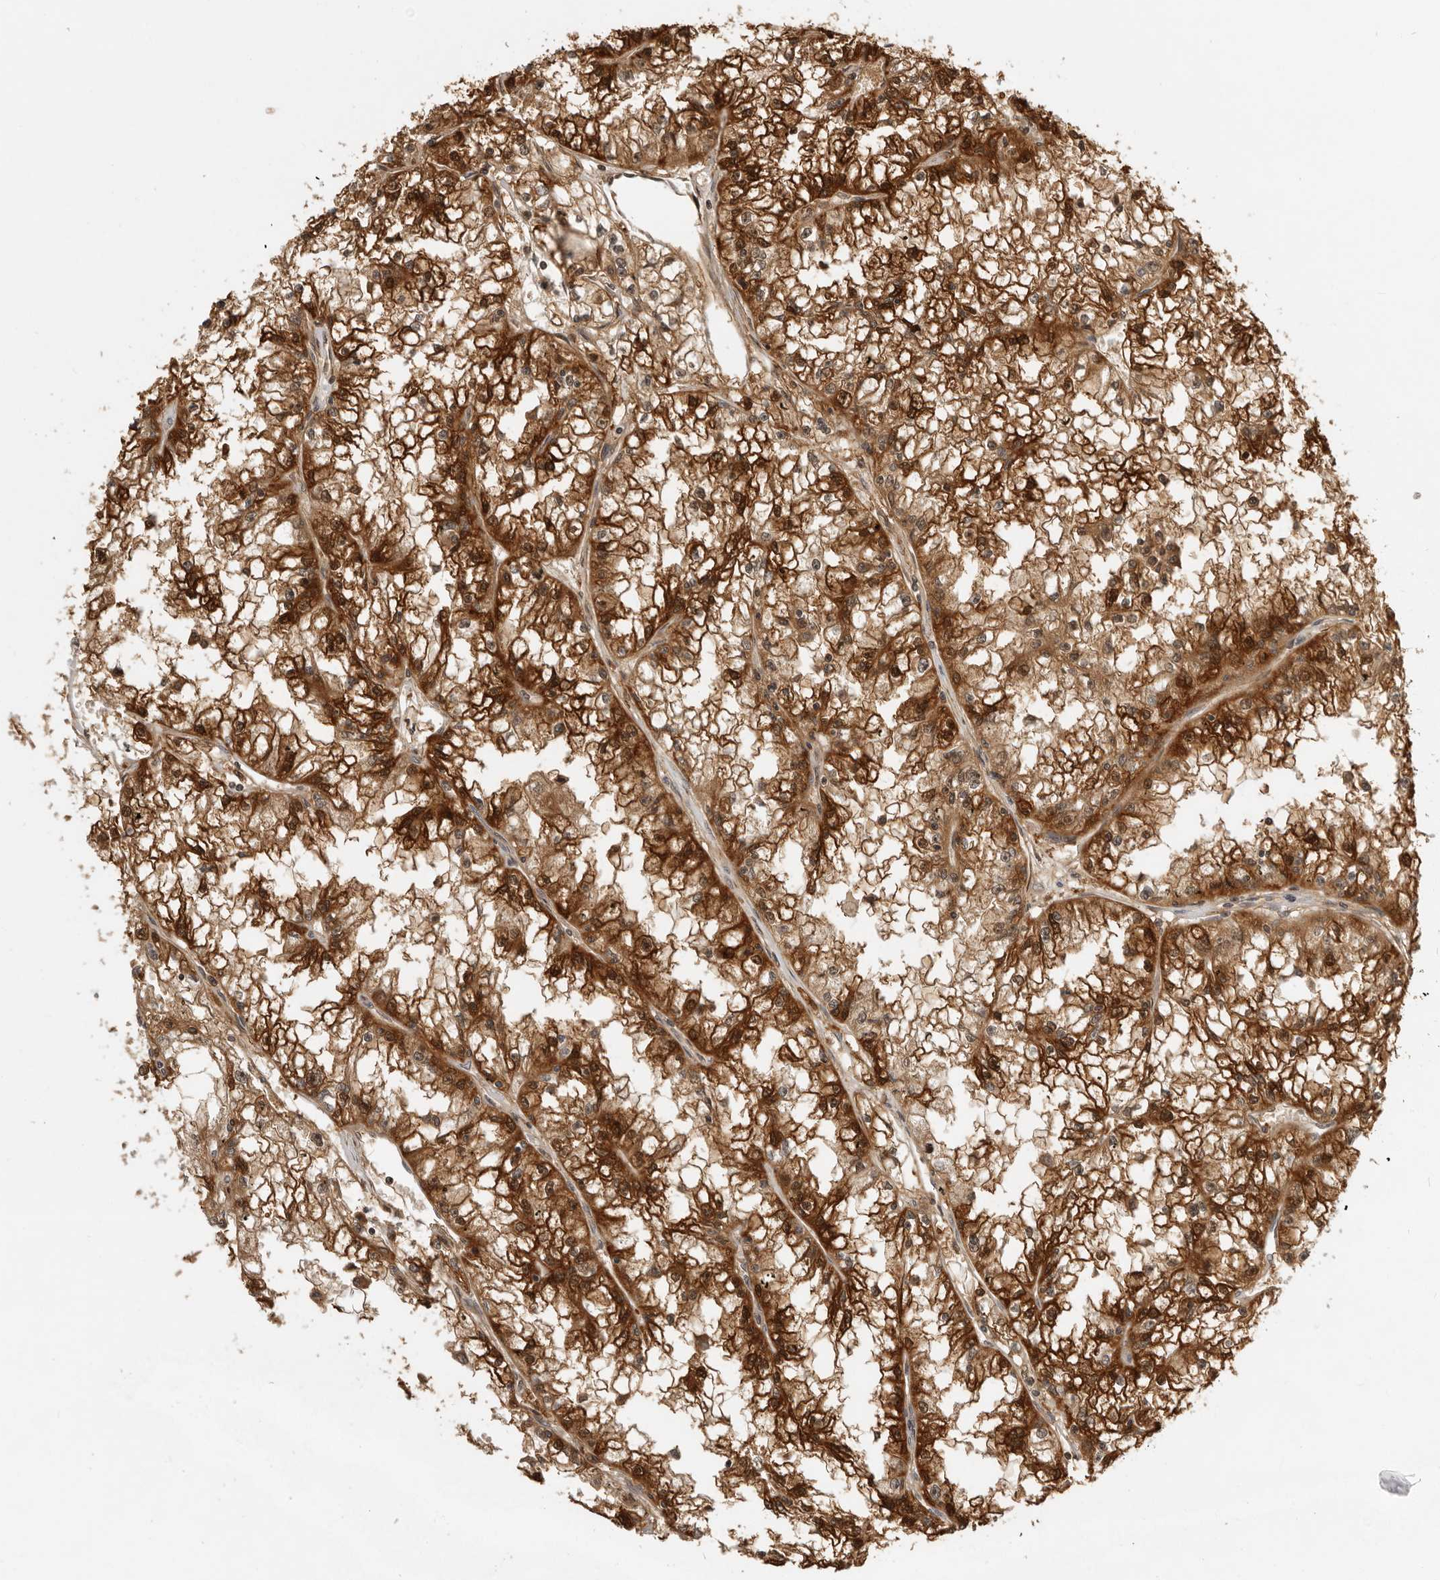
{"staining": {"intensity": "strong", "quantity": ">75%", "location": "cytoplasmic/membranous"}, "tissue": "renal cancer", "cell_type": "Tumor cells", "image_type": "cancer", "snomed": [{"axis": "morphology", "description": "Adenocarcinoma, NOS"}, {"axis": "topography", "description": "Kidney"}], "caption": "Strong cytoplasmic/membranous staining is seen in approximately >75% of tumor cells in renal adenocarcinoma. (DAB = brown stain, brightfield microscopy at high magnification).", "gene": "ADPRS", "patient": {"sex": "male", "age": 56}}